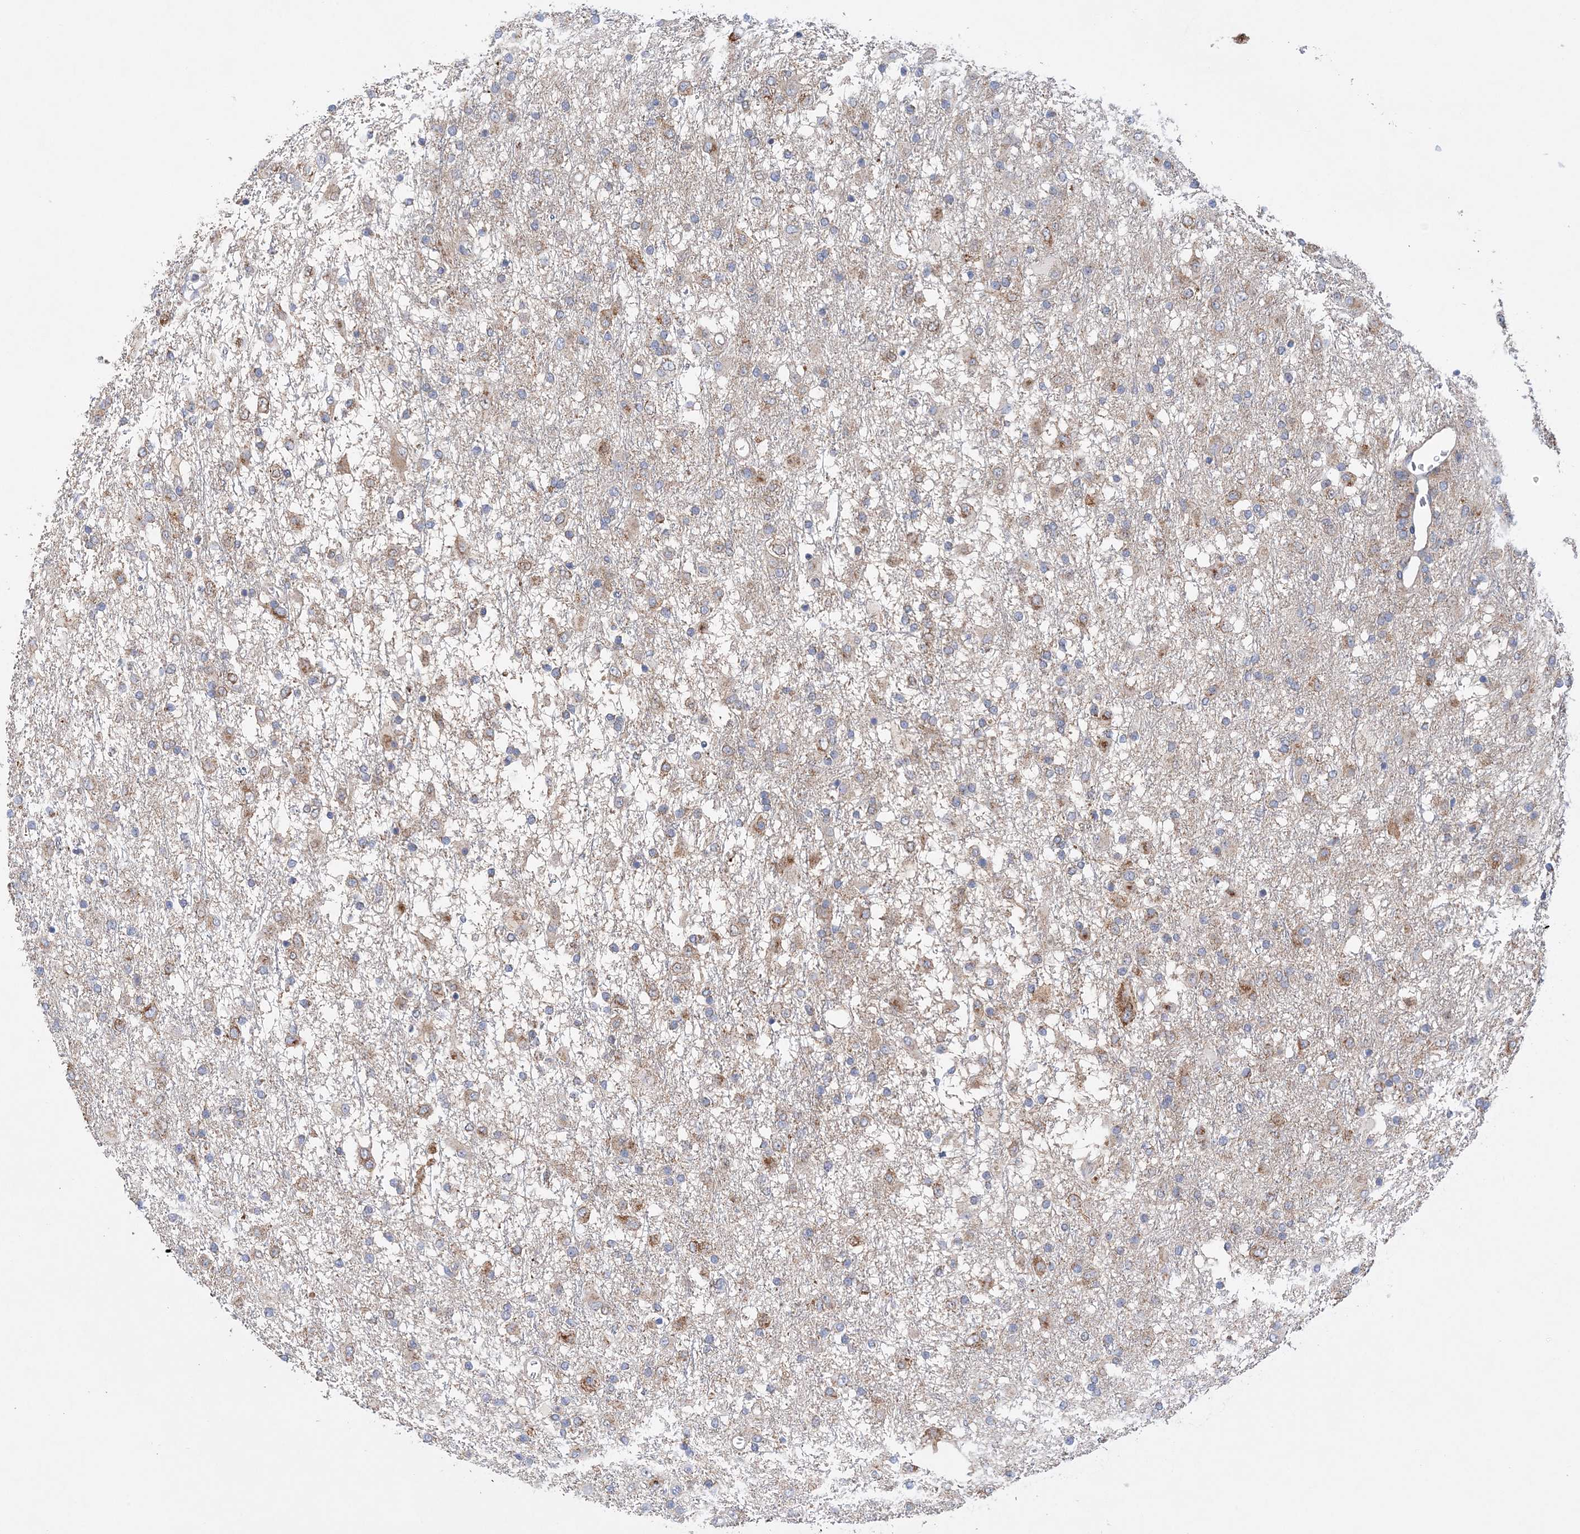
{"staining": {"intensity": "moderate", "quantity": "<25%", "location": "cytoplasmic/membranous"}, "tissue": "glioma", "cell_type": "Tumor cells", "image_type": "cancer", "snomed": [{"axis": "morphology", "description": "Glioma, malignant, Low grade"}, {"axis": "topography", "description": "Brain"}], "caption": "There is low levels of moderate cytoplasmic/membranous staining in tumor cells of malignant glioma (low-grade), as demonstrated by immunohistochemical staining (brown color).", "gene": "TTC32", "patient": {"sex": "male", "age": 65}}